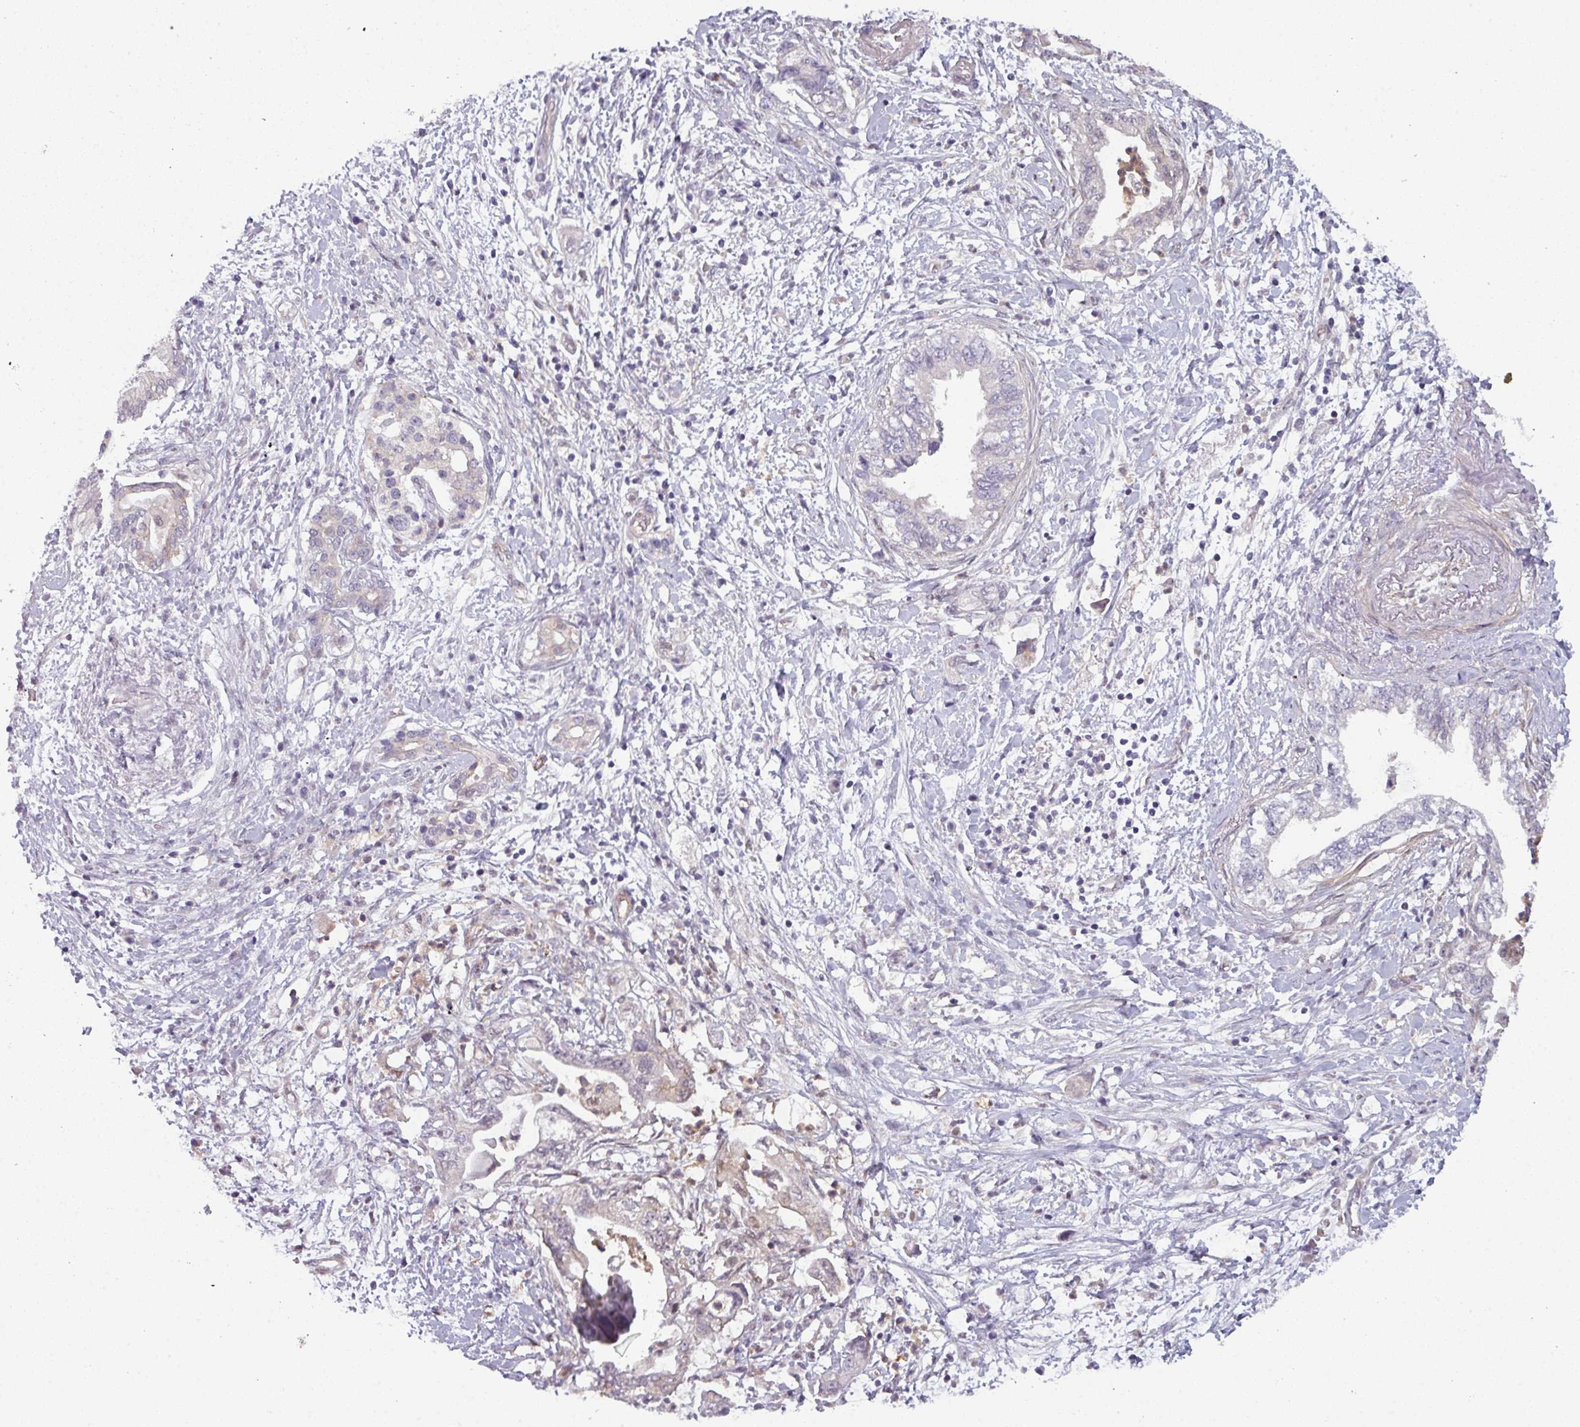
{"staining": {"intensity": "negative", "quantity": "none", "location": "none"}, "tissue": "pancreatic cancer", "cell_type": "Tumor cells", "image_type": "cancer", "snomed": [{"axis": "morphology", "description": "Adenocarcinoma, NOS"}, {"axis": "topography", "description": "Pancreas"}], "caption": "Tumor cells show no significant expression in pancreatic adenocarcinoma. Nuclei are stained in blue.", "gene": "PRAMEF12", "patient": {"sex": "female", "age": 73}}